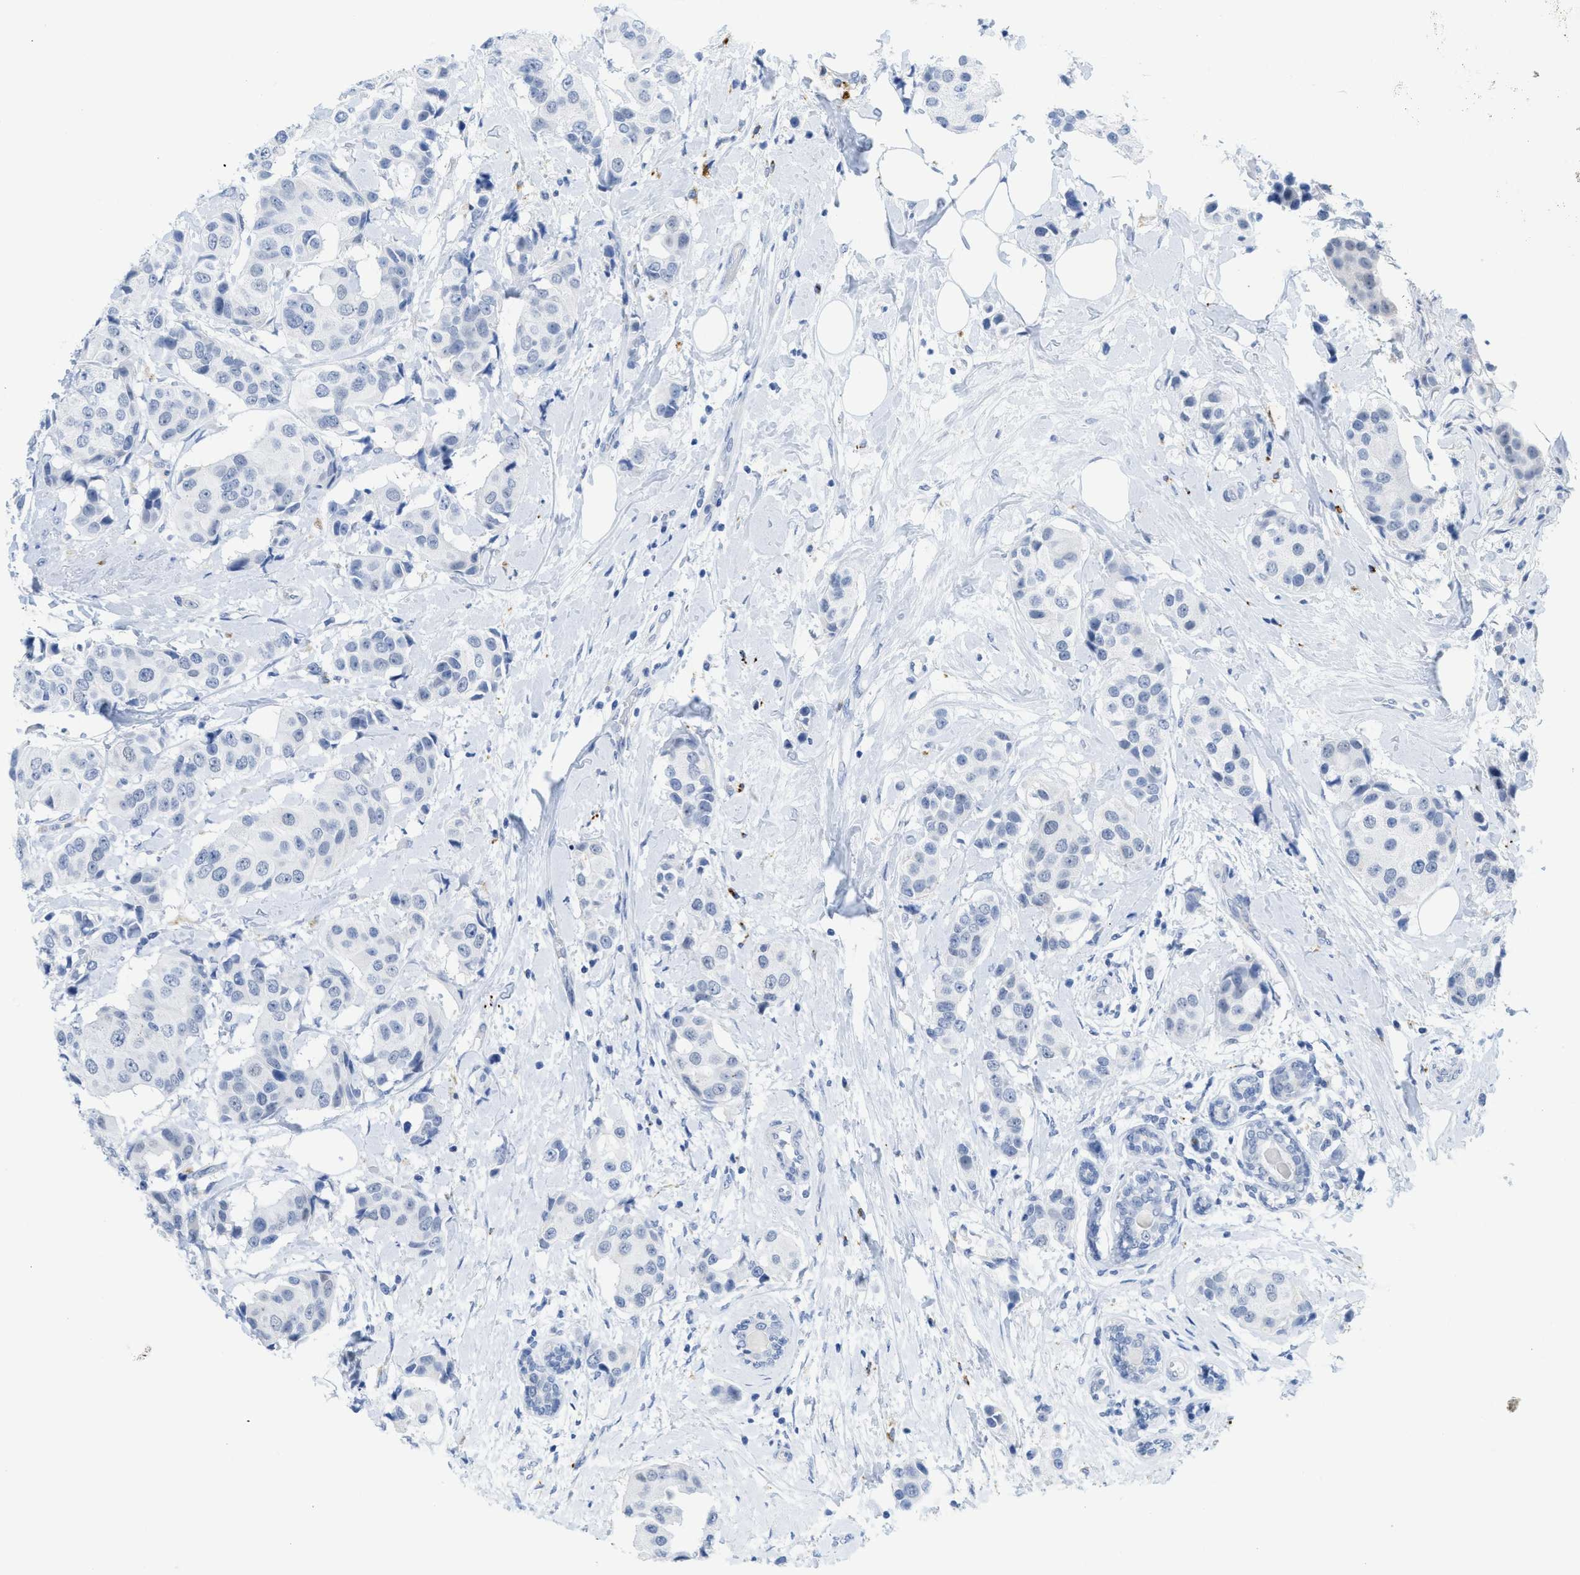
{"staining": {"intensity": "negative", "quantity": "none", "location": "none"}, "tissue": "breast cancer", "cell_type": "Tumor cells", "image_type": "cancer", "snomed": [{"axis": "morphology", "description": "Normal tissue, NOS"}, {"axis": "morphology", "description": "Duct carcinoma"}, {"axis": "topography", "description": "Breast"}], "caption": "A micrograph of breast cancer (intraductal carcinoma) stained for a protein displays no brown staining in tumor cells.", "gene": "WDR4", "patient": {"sex": "female", "age": 39}}